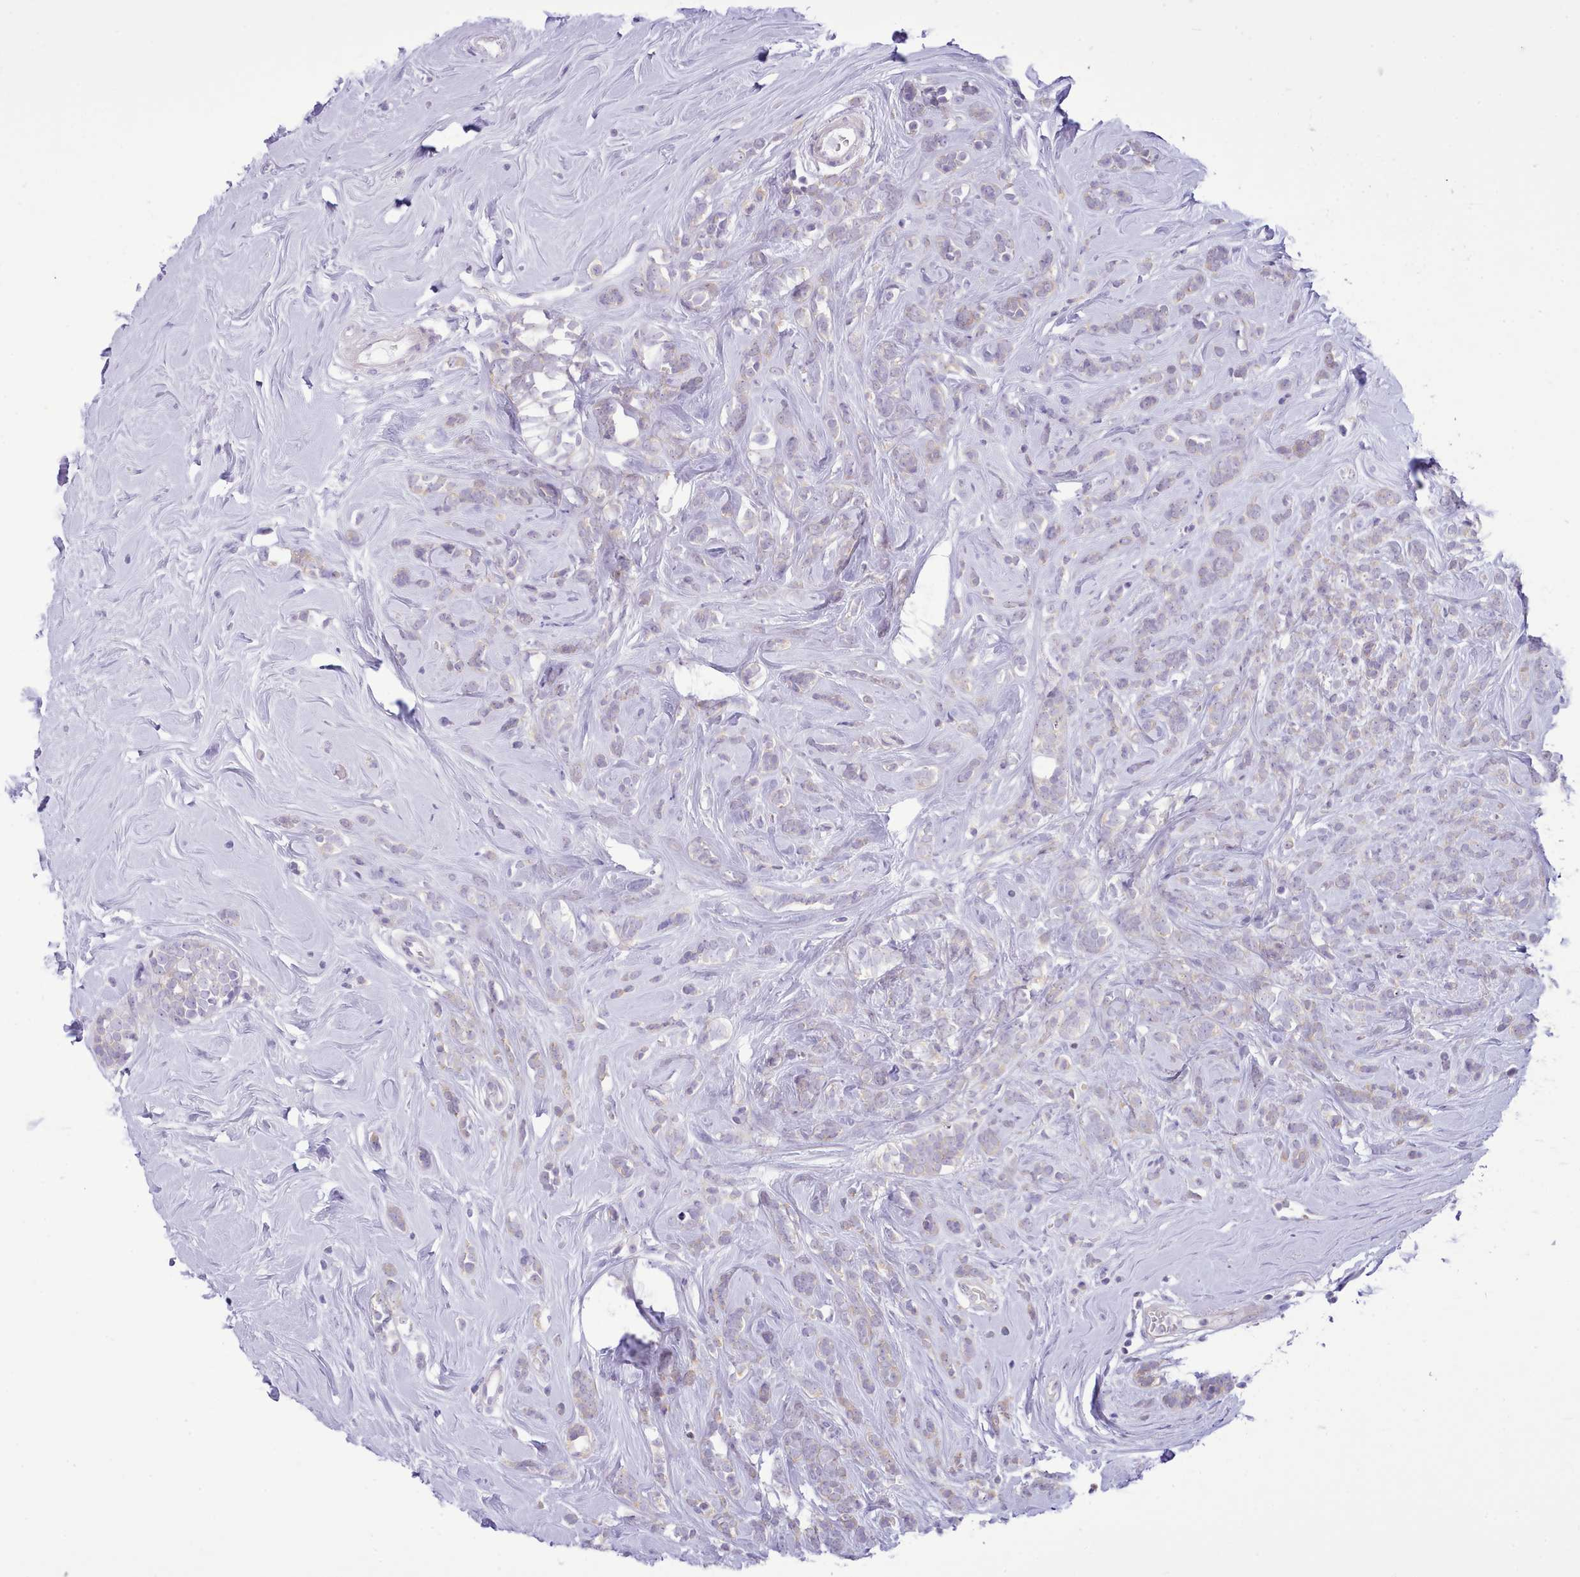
{"staining": {"intensity": "negative", "quantity": "none", "location": "none"}, "tissue": "breast cancer", "cell_type": "Tumor cells", "image_type": "cancer", "snomed": [{"axis": "morphology", "description": "Lobular carcinoma"}, {"axis": "topography", "description": "Breast"}], "caption": "This is an IHC histopathology image of human breast cancer. There is no positivity in tumor cells.", "gene": "MDFI", "patient": {"sex": "female", "age": 58}}